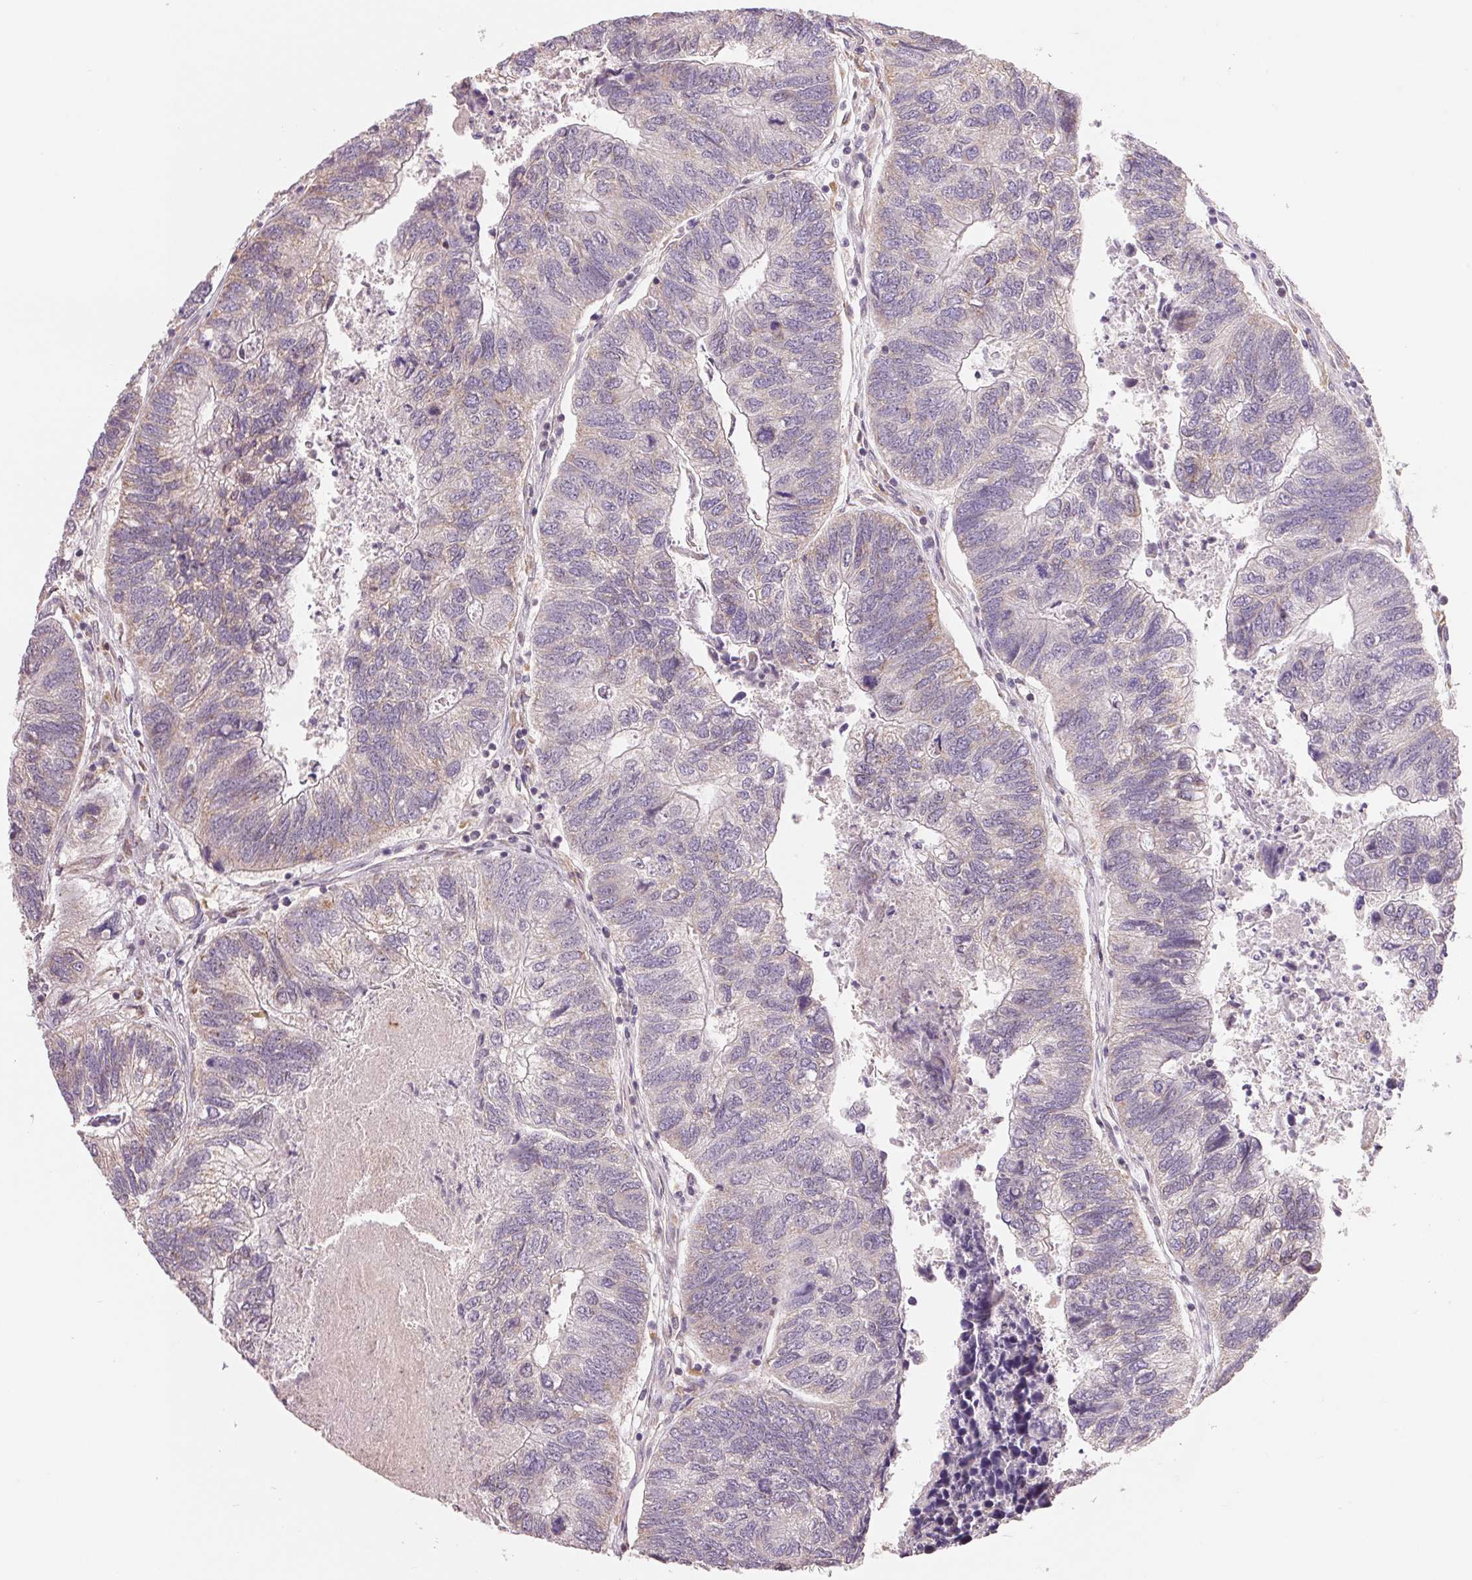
{"staining": {"intensity": "negative", "quantity": "none", "location": "none"}, "tissue": "colorectal cancer", "cell_type": "Tumor cells", "image_type": "cancer", "snomed": [{"axis": "morphology", "description": "Adenocarcinoma, NOS"}, {"axis": "topography", "description": "Colon"}], "caption": "Colorectal cancer (adenocarcinoma) stained for a protein using immunohistochemistry (IHC) shows no expression tumor cells.", "gene": "DGUOK", "patient": {"sex": "female", "age": 67}}